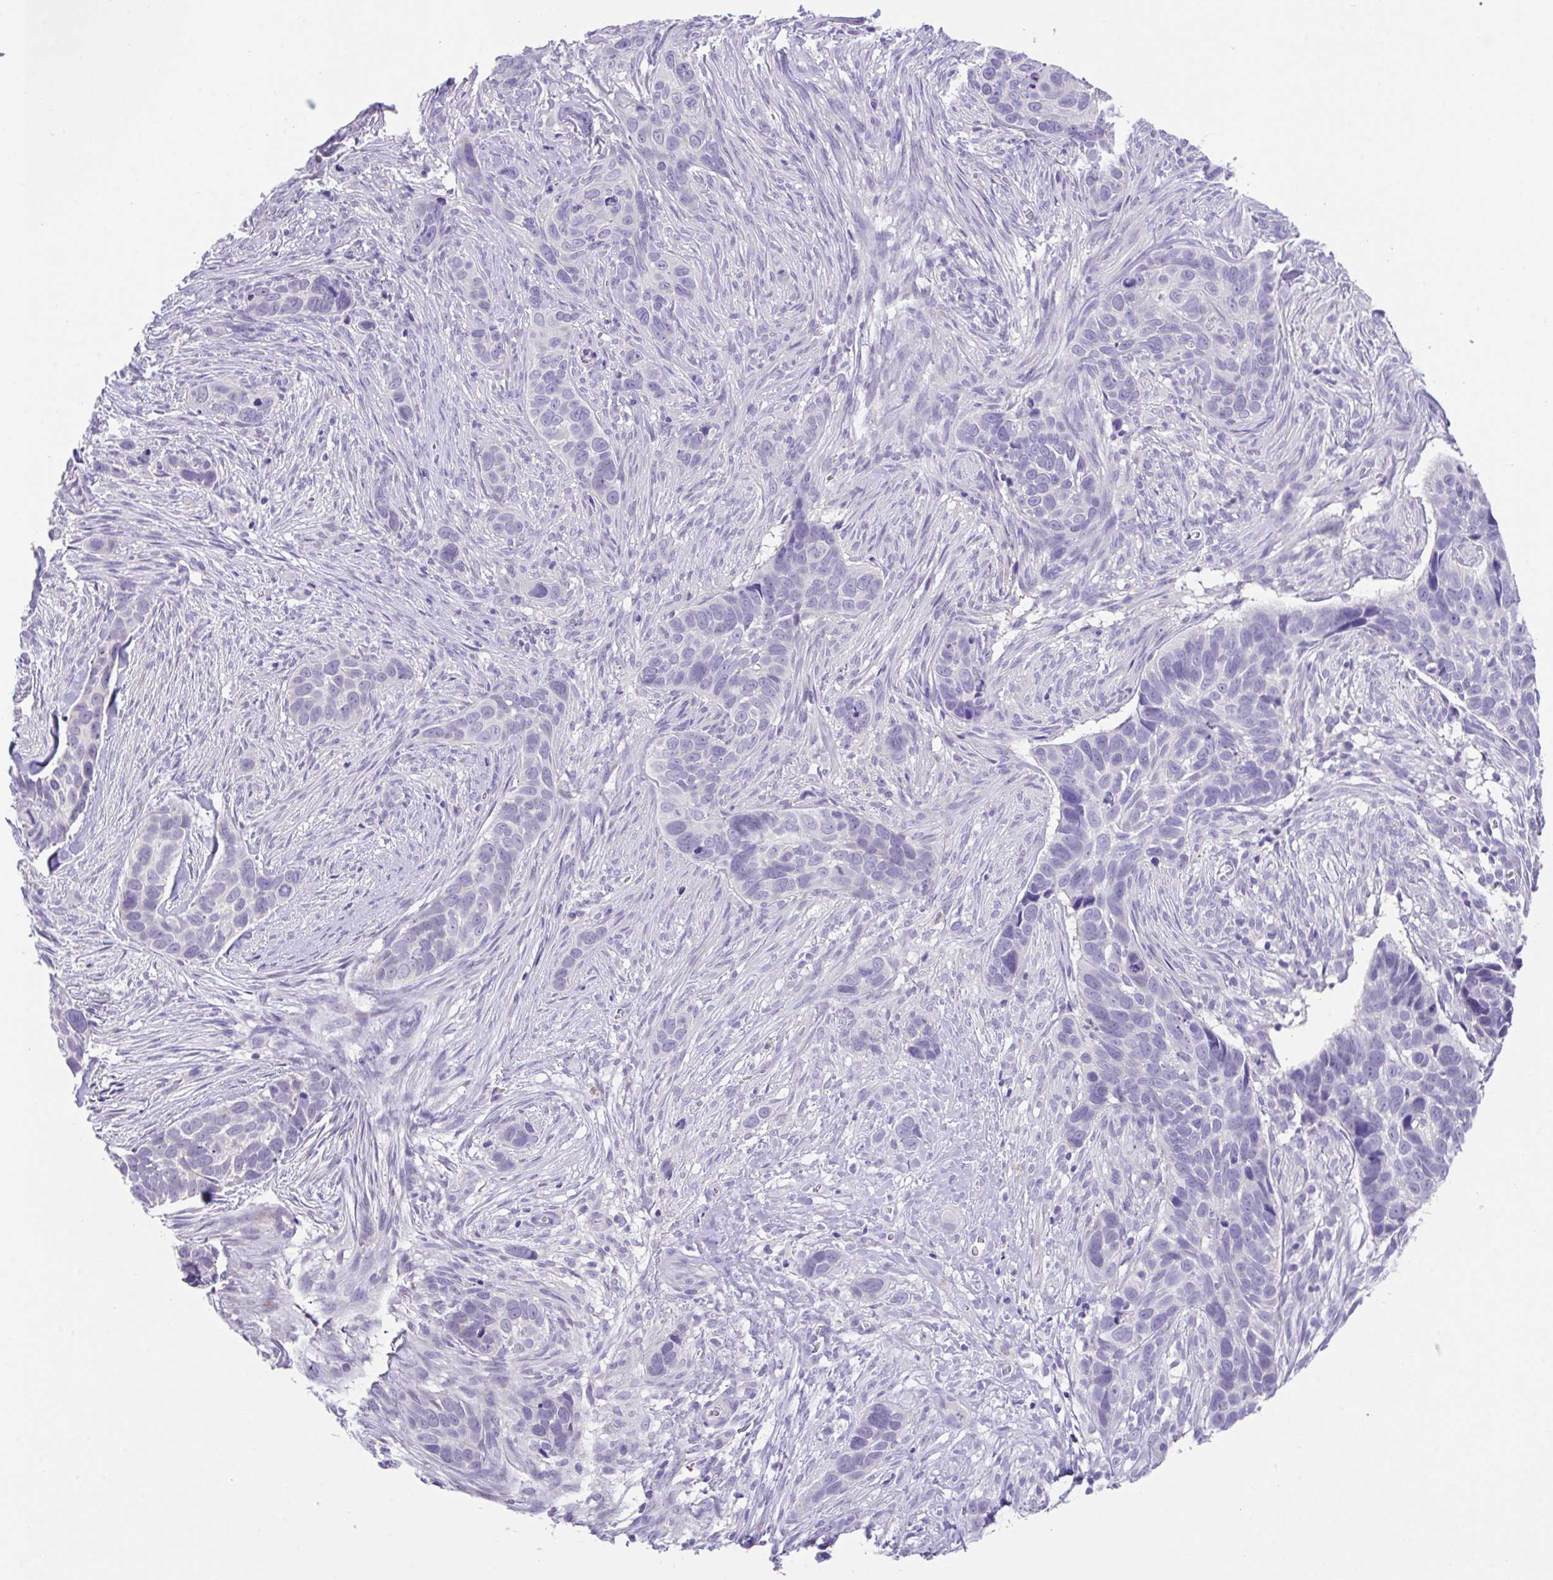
{"staining": {"intensity": "negative", "quantity": "none", "location": "none"}, "tissue": "skin cancer", "cell_type": "Tumor cells", "image_type": "cancer", "snomed": [{"axis": "morphology", "description": "Basal cell carcinoma"}, {"axis": "topography", "description": "Skin"}], "caption": "This is an immunohistochemistry histopathology image of skin basal cell carcinoma. There is no positivity in tumor cells.", "gene": "HACD4", "patient": {"sex": "female", "age": 82}}